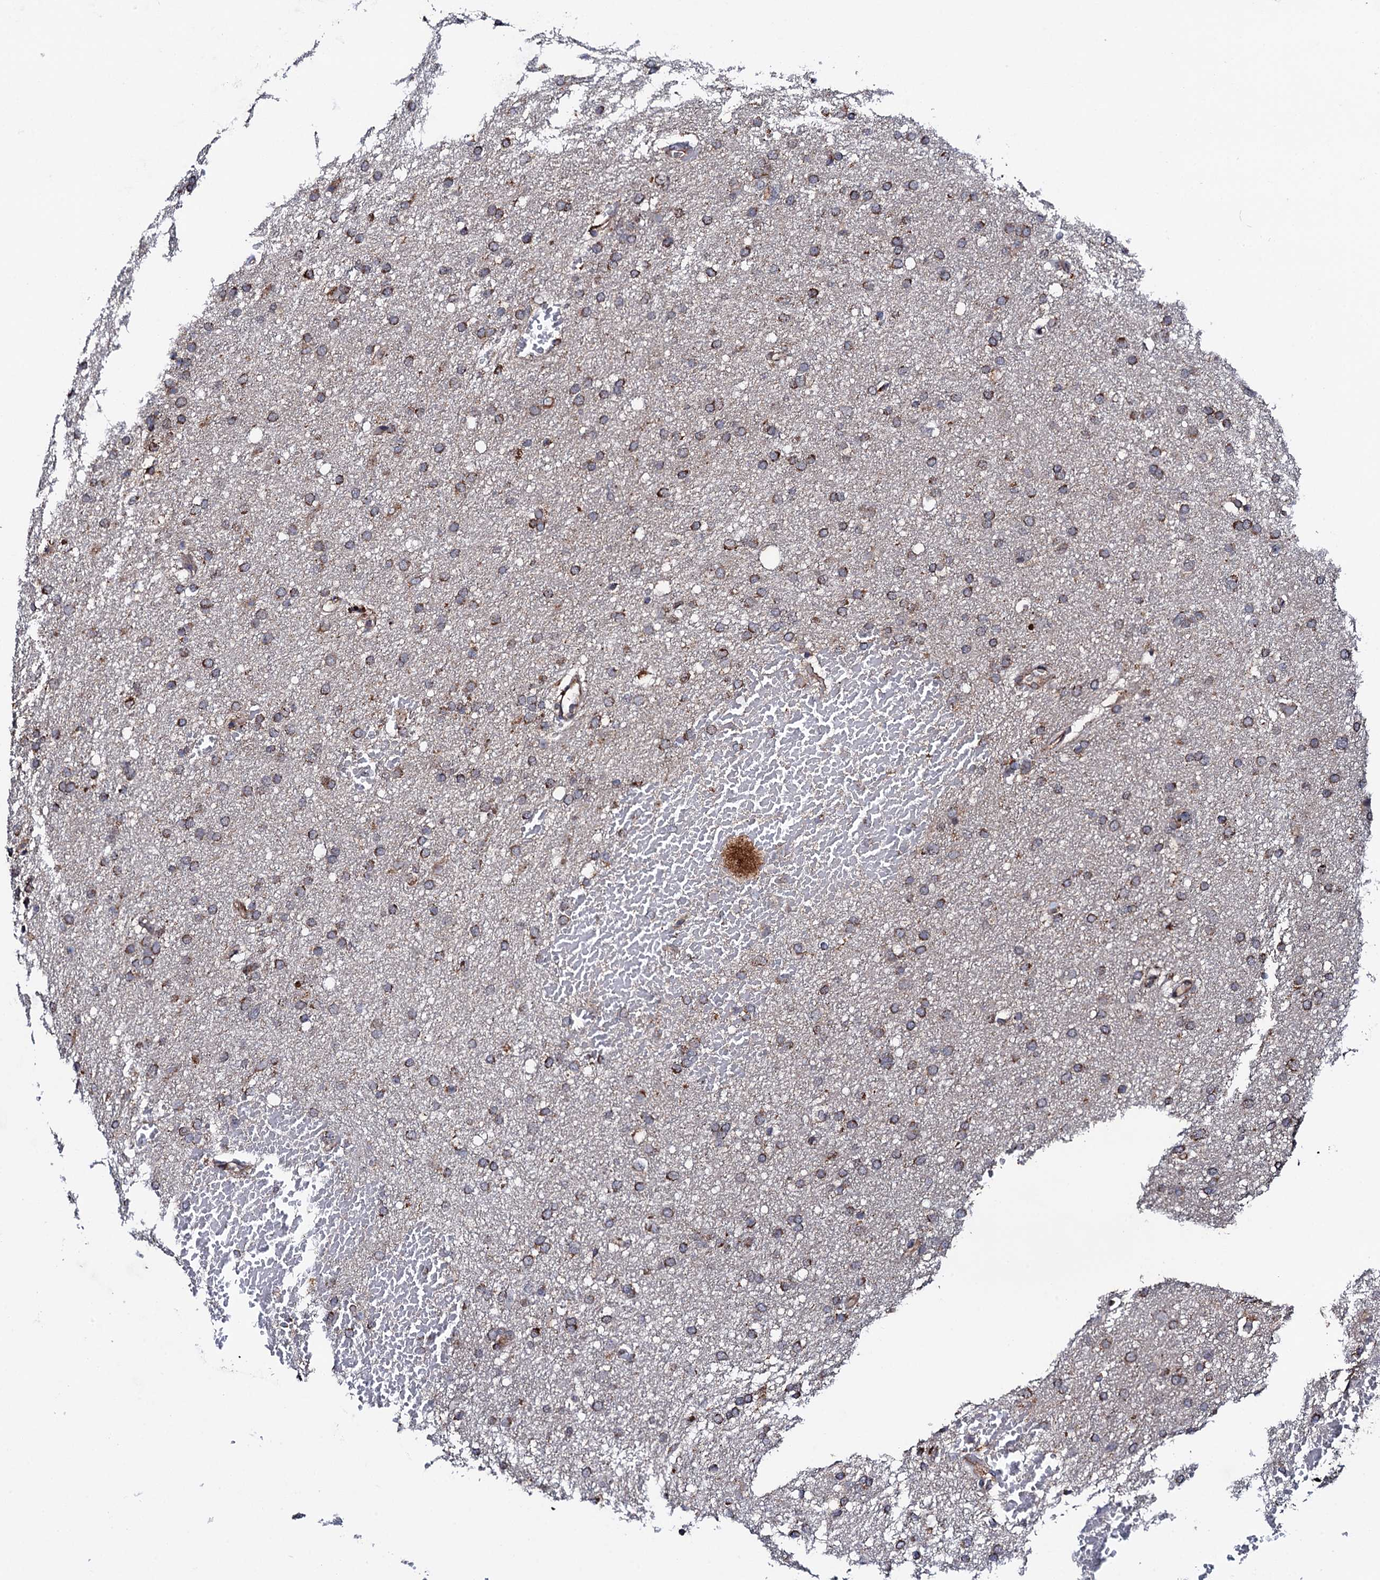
{"staining": {"intensity": "moderate", "quantity": ">75%", "location": "cytoplasmic/membranous"}, "tissue": "glioma", "cell_type": "Tumor cells", "image_type": "cancer", "snomed": [{"axis": "morphology", "description": "Glioma, malignant, High grade"}, {"axis": "topography", "description": "Cerebral cortex"}], "caption": "DAB (3,3'-diaminobenzidine) immunohistochemical staining of human high-grade glioma (malignant) shows moderate cytoplasmic/membranous protein staining in approximately >75% of tumor cells.", "gene": "MTIF3", "patient": {"sex": "female", "age": 36}}